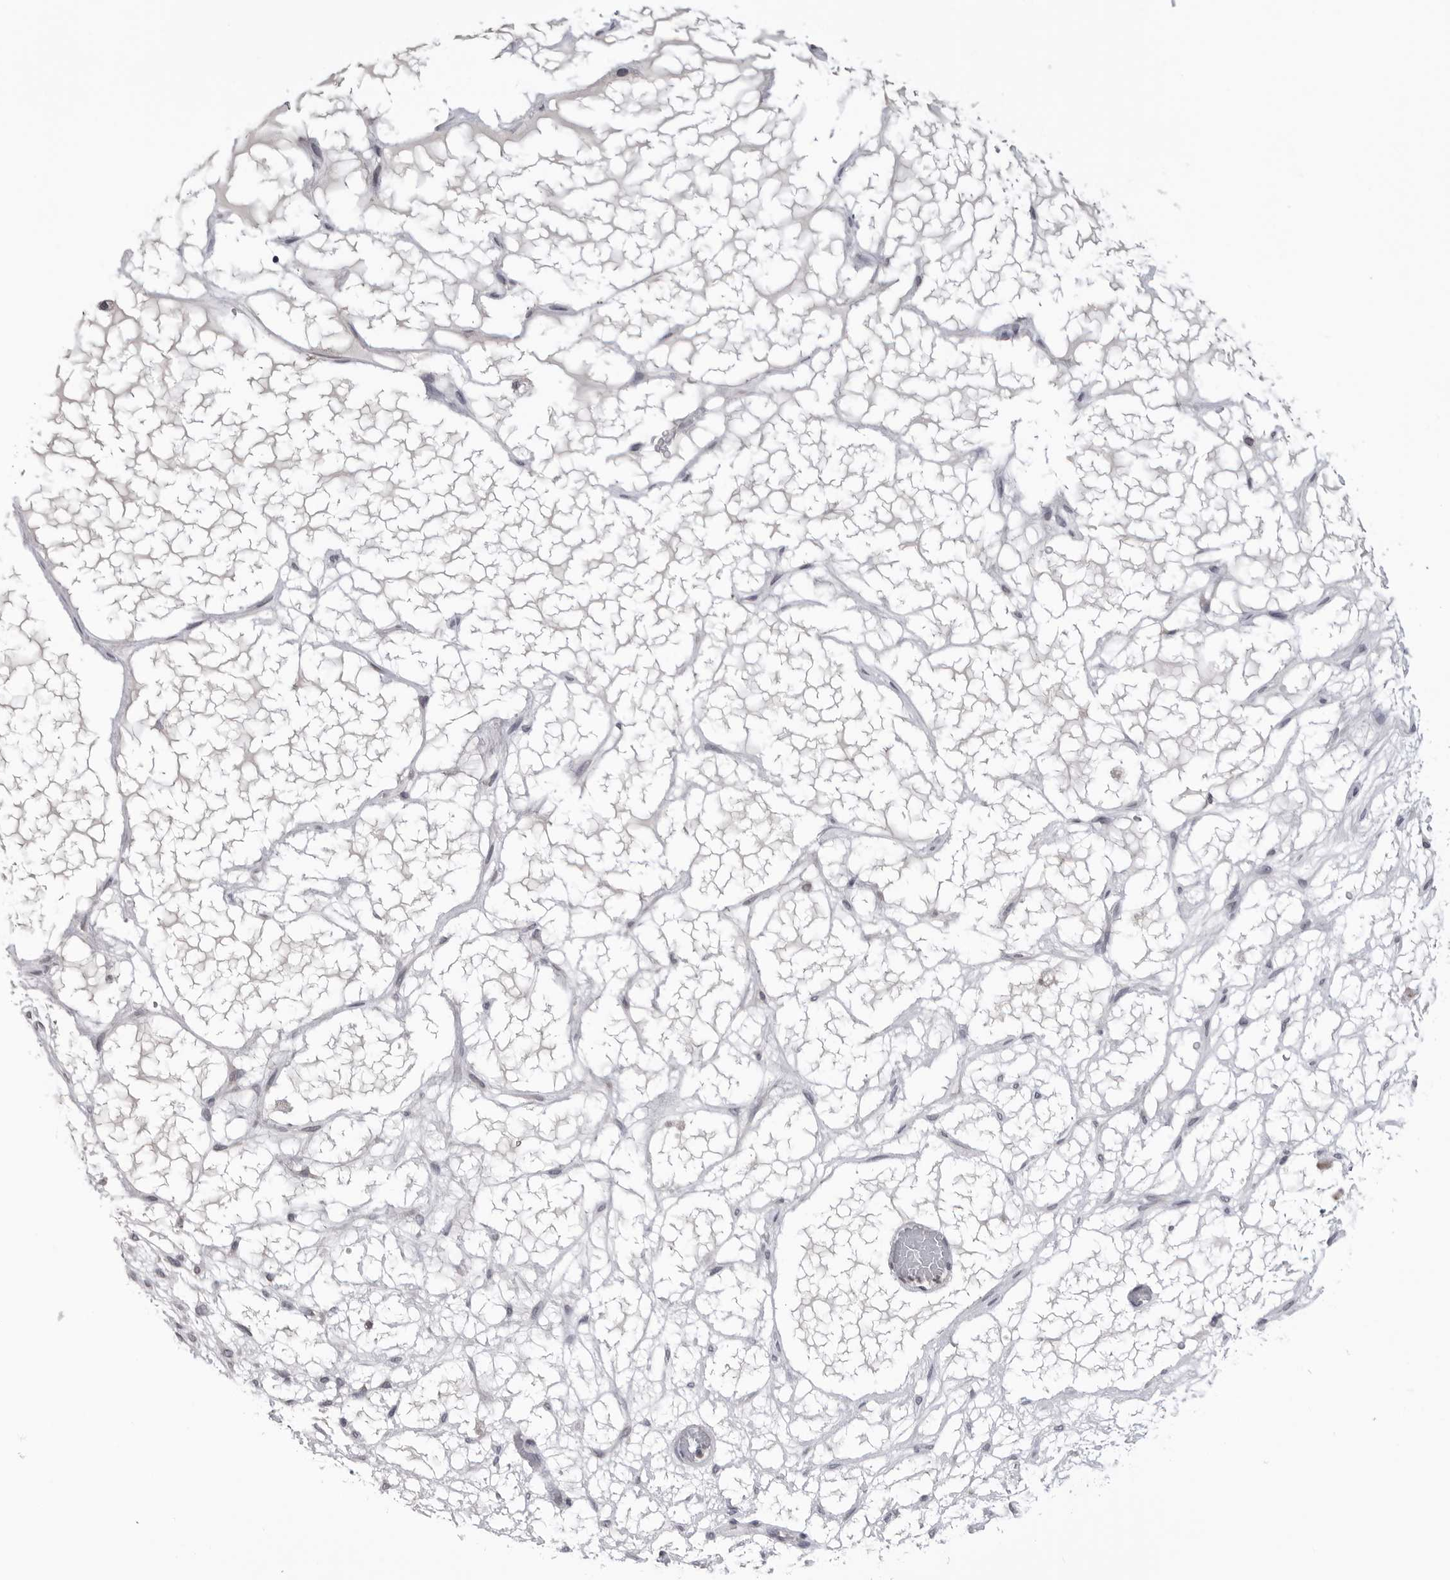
{"staining": {"intensity": "negative", "quantity": "none", "location": "none"}, "tissue": "ovarian cancer", "cell_type": "Tumor cells", "image_type": "cancer", "snomed": [{"axis": "morphology", "description": "Cystadenocarcinoma, serous, NOS"}, {"axis": "topography", "description": "Ovary"}], "caption": "There is no significant expression in tumor cells of ovarian cancer. The staining is performed using DAB (3,3'-diaminobenzidine) brown chromogen with nuclei counter-stained in using hematoxylin.", "gene": "TRMT13", "patient": {"sex": "female", "age": 56}}